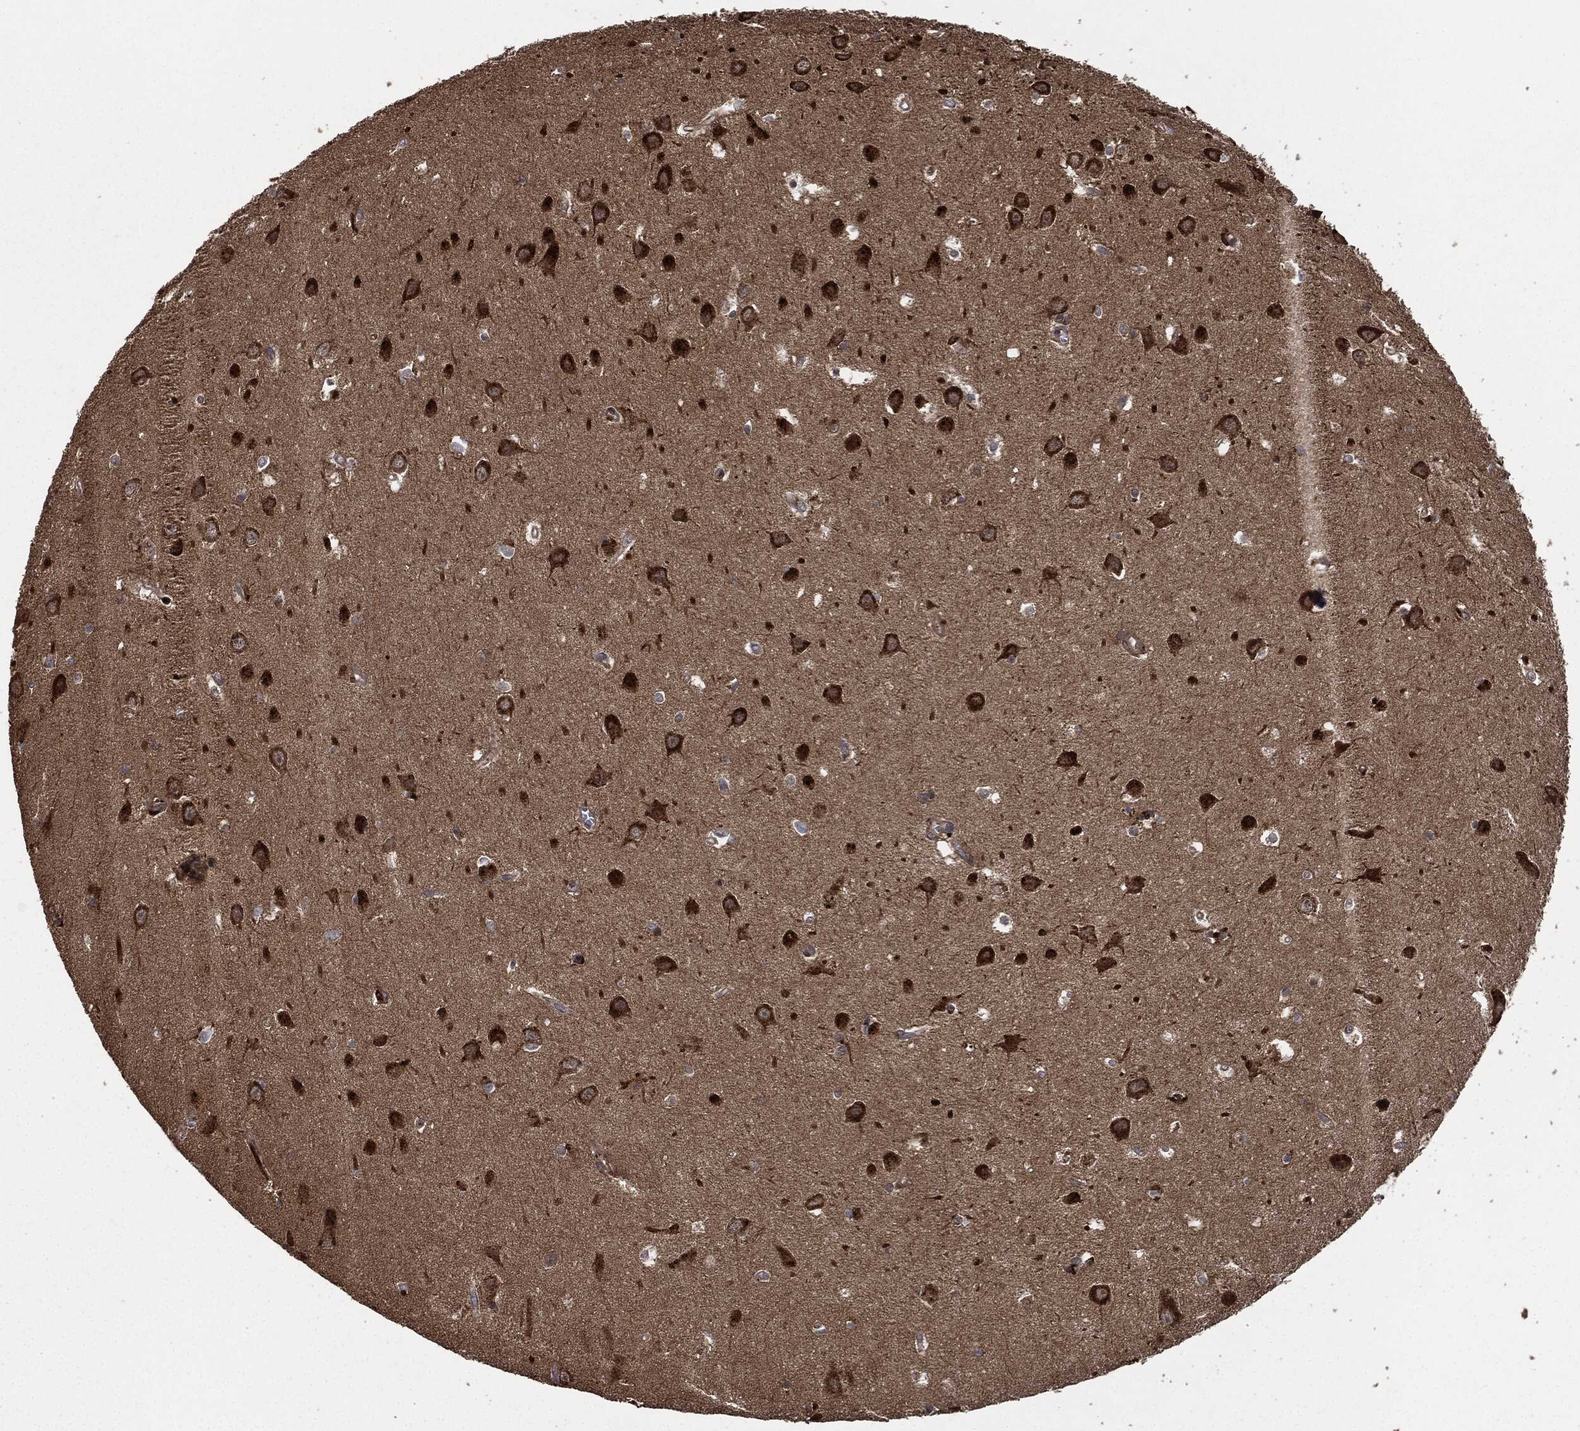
{"staining": {"intensity": "moderate", "quantity": "<25%", "location": "cytoplasmic/membranous"}, "tissue": "hippocampus", "cell_type": "Glial cells", "image_type": "normal", "snomed": [{"axis": "morphology", "description": "Normal tissue, NOS"}, {"axis": "topography", "description": "Hippocampus"}], "caption": "Hippocampus stained with immunohistochemistry exhibits moderate cytoplasmic/membranous expression in approximately <25% of glial cells. (DAB IHC, brown staining for protein, blue staining for nuclei).", "gene": "CRABP2", "patient": {"sex": "female", "age": 64}}